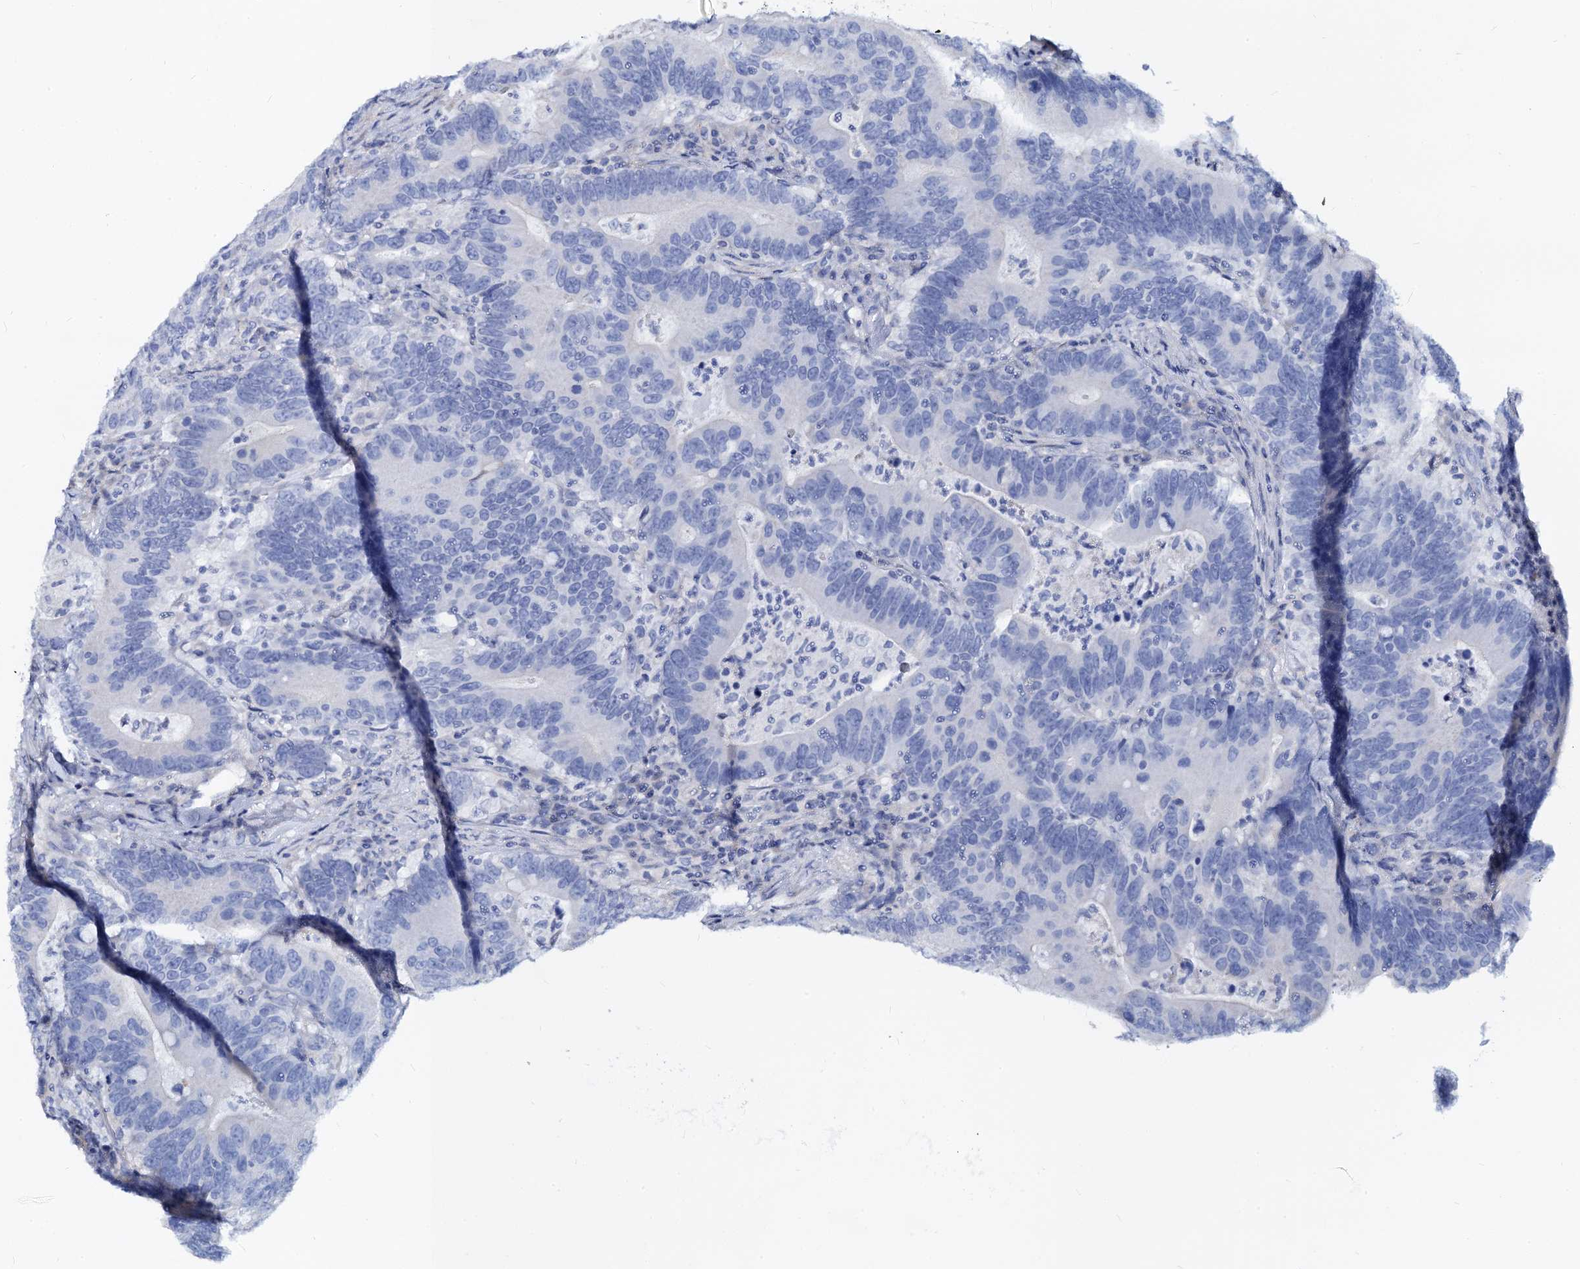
{"staining": {"intensity": "negative", "quantity": "none", "location": "none"}, "tissue": "colorectal cancer", "cell_type": "Tumor cells", "image_type": "cancer", "snomed": [{"axis": "morphology", "description": "Adenocarcinoma, NOS"}, {"axis": "topography", "description": "Colon"}], "caption": "Immunohistochemical staining of human colorectal cancer (adenocarcinoma) reveals no significant staining in tumor cells.", "gene": "RBP3", "patient": {"sex": "female", "age": 66}}